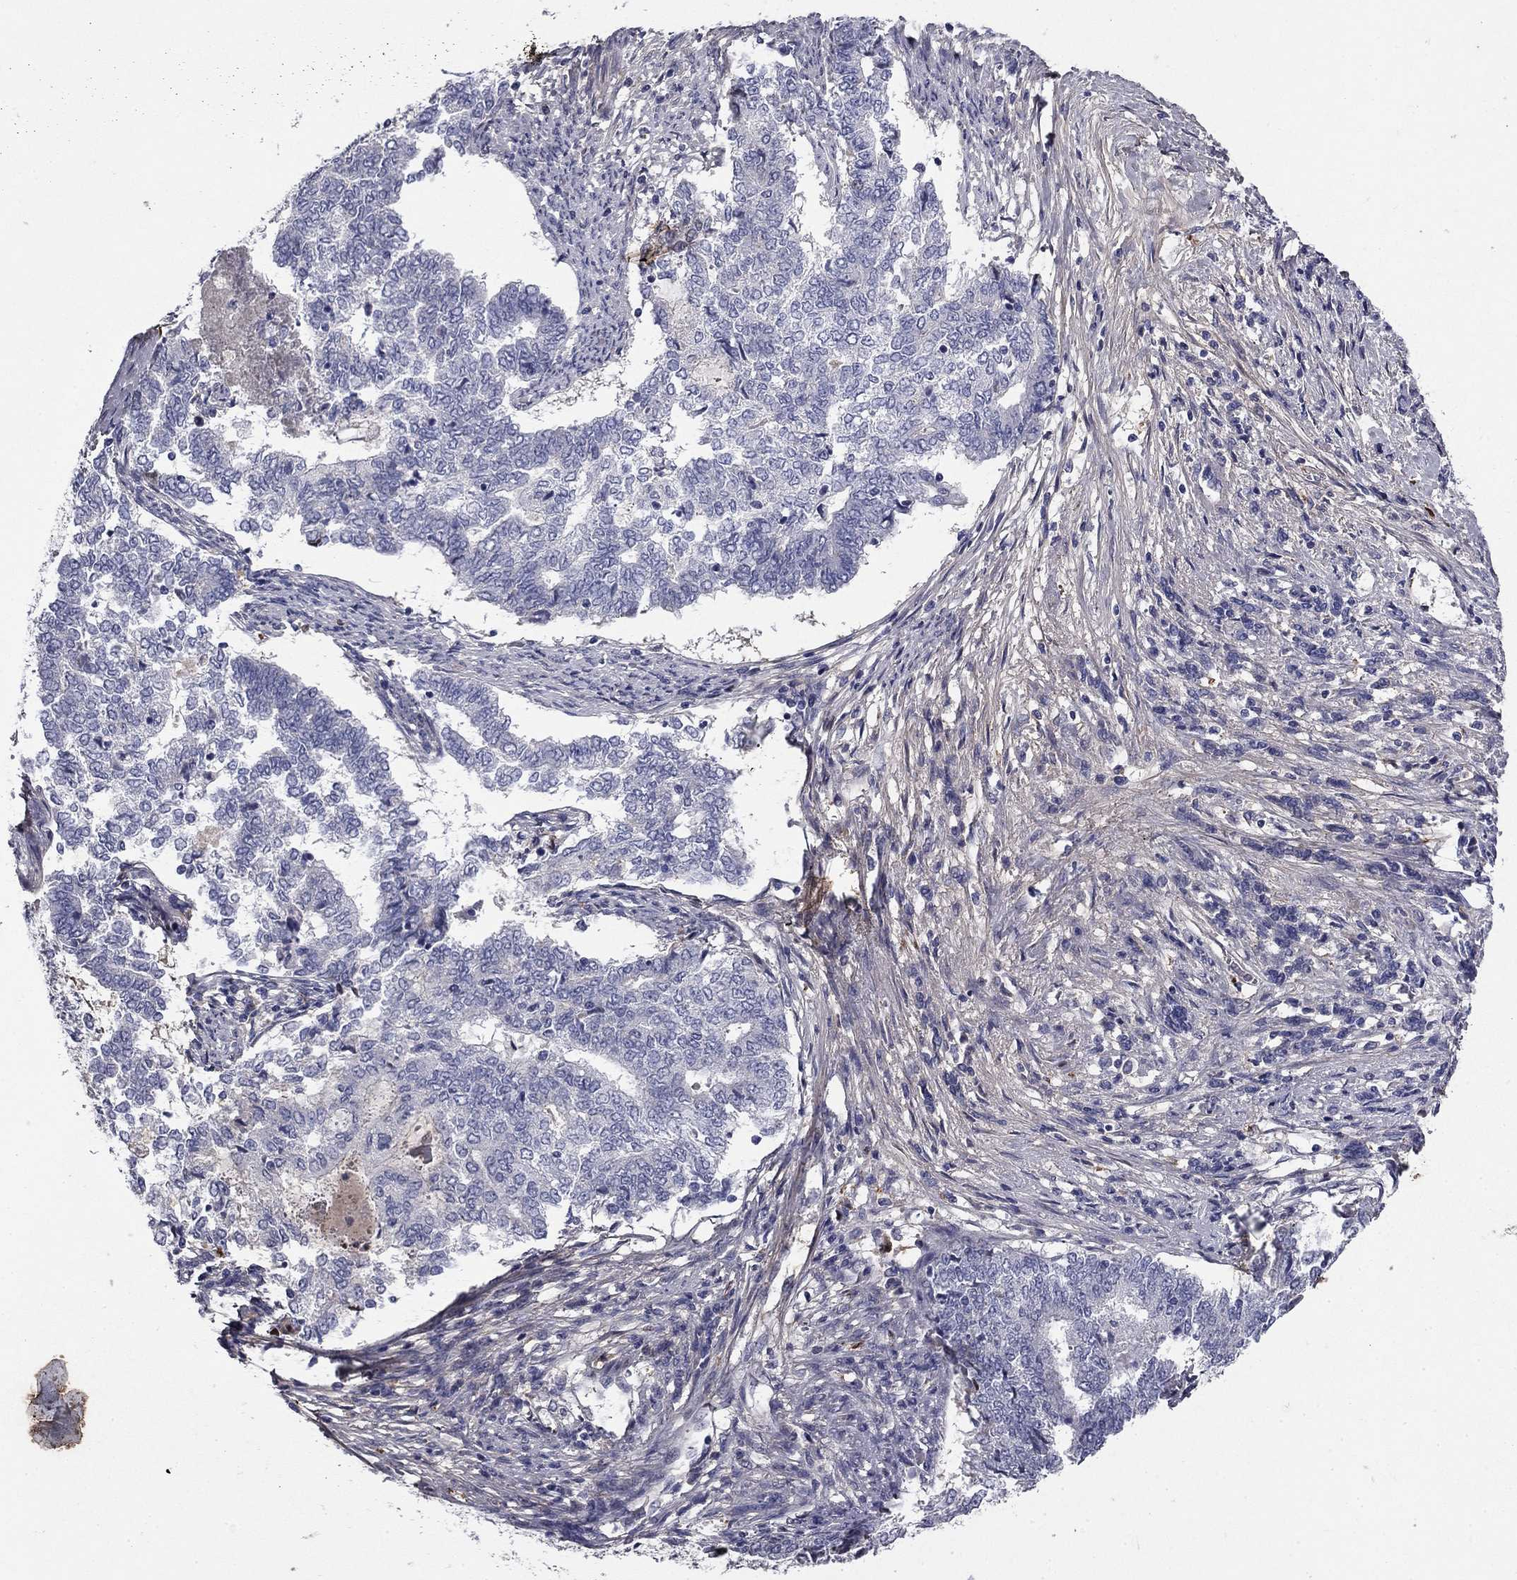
{"staining": {"intensity": "negative", "quantity": "none", "location": "none"}, "tissue": "endometrial cancer", "cell_type": "Tumor cells", "image_type": "cancer", "snomed": [{"axis": "morphology", "description": "Adenocarcinoma, NOS"}, {"axis": "topography", "description": "Endometrium"}], "caption": "Endometrial adenocarcinoma was stained to show a protein in brown. There is no significant expression in tumor cells. (DAB immunohistochemistry, high magnification).", "gene": "COL2A1", "patient": {"sex": "female", "age": 65}}